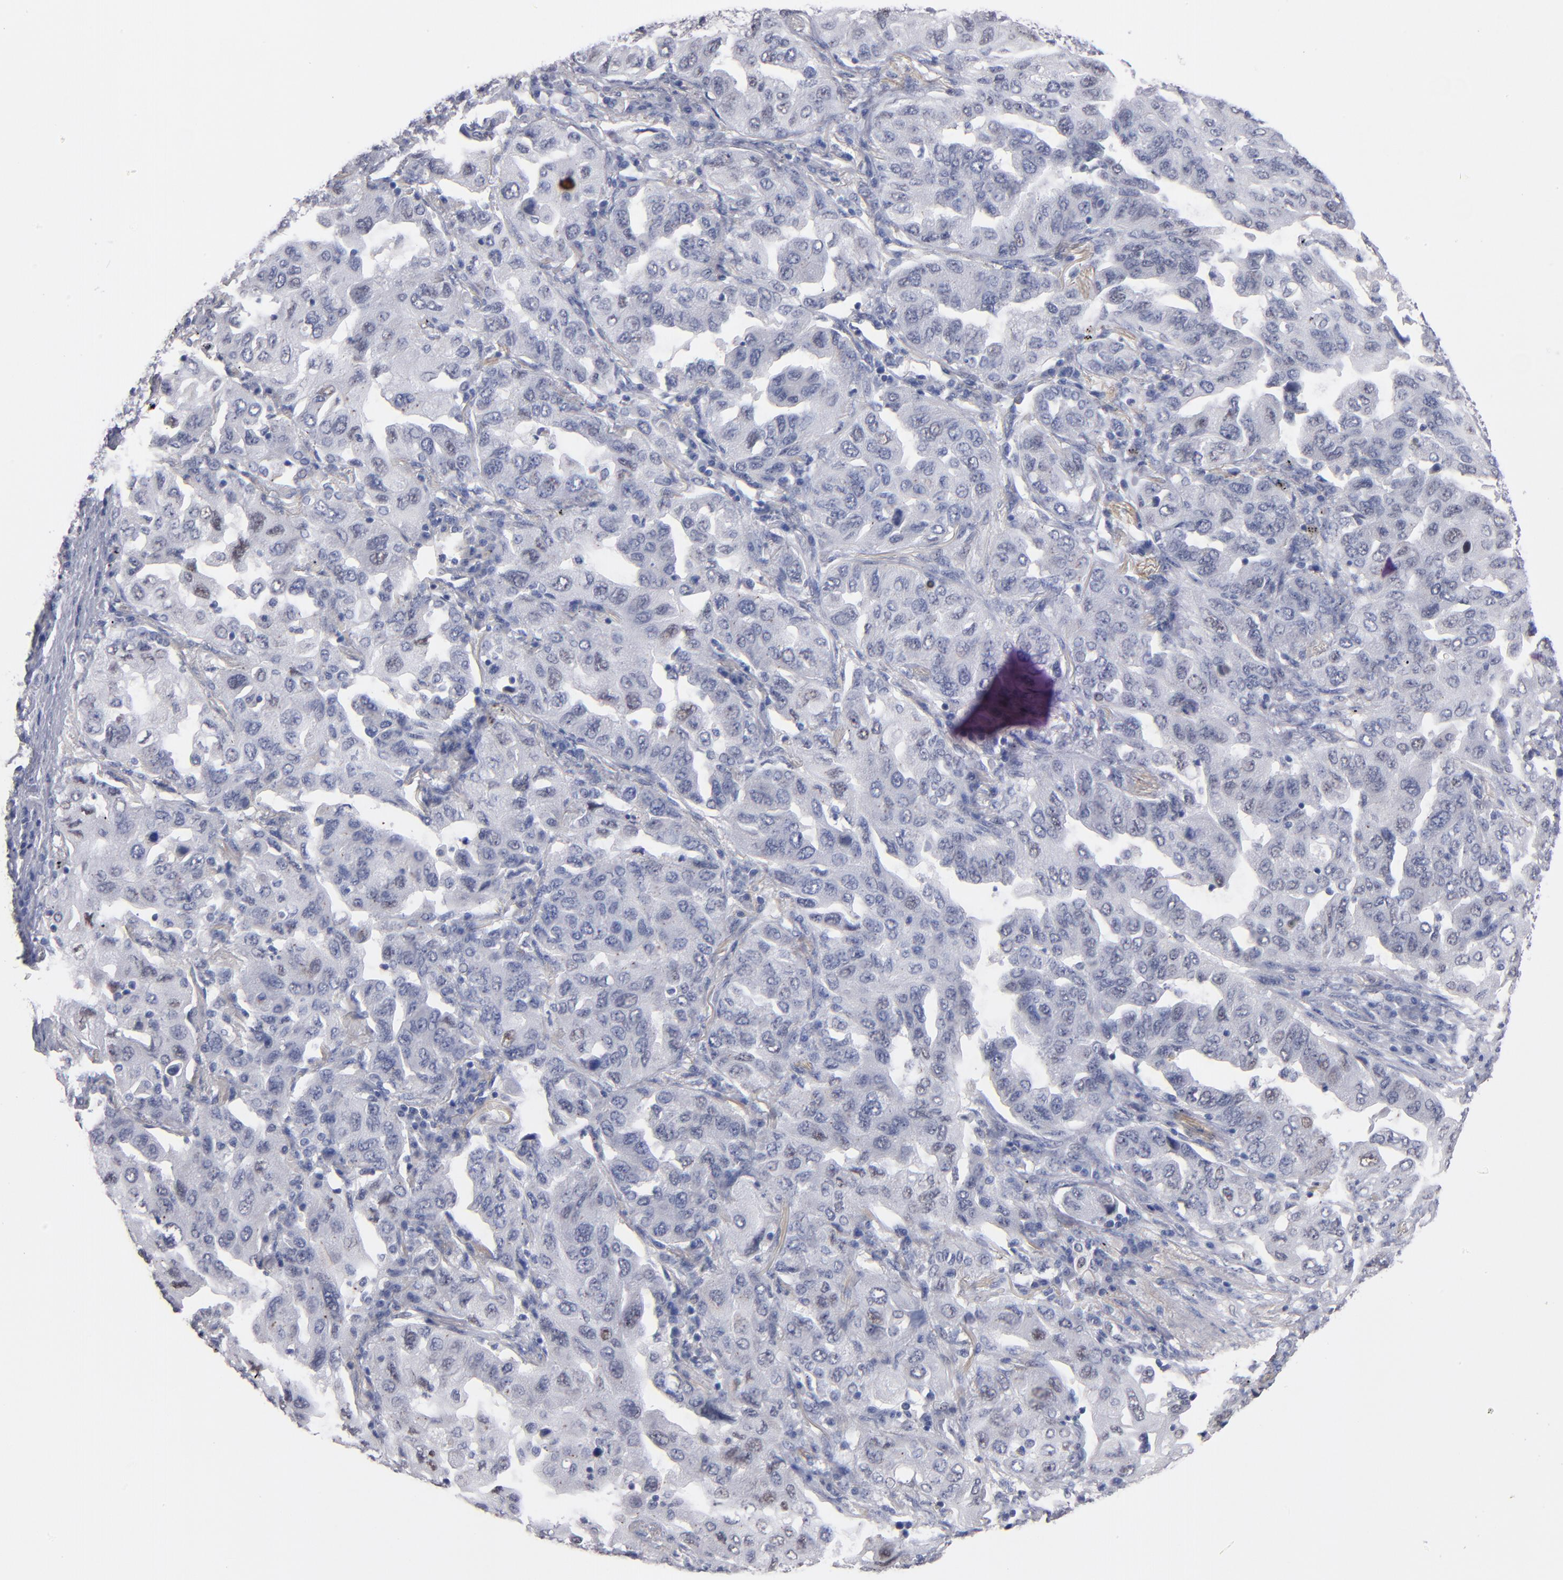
{"staining": {"intensity": "negative", "quantity": "none", "location": "none"}, "tissue": "lung cancer", "cell_type": "Tumor cells", "image_type": "cancer", "snomed": [{"axis": "morphology", "description": "Adenocarcinoma, NOS"}, {"axis": "topography", "description": "Lung"}], "caption": "Micrograph shows no significant protein staining in tumor cells of lung adenocarcinoma. Nuclei are stained in blue.", "gene": "MN1", "patient": {"sex": "female", "age": 65}}